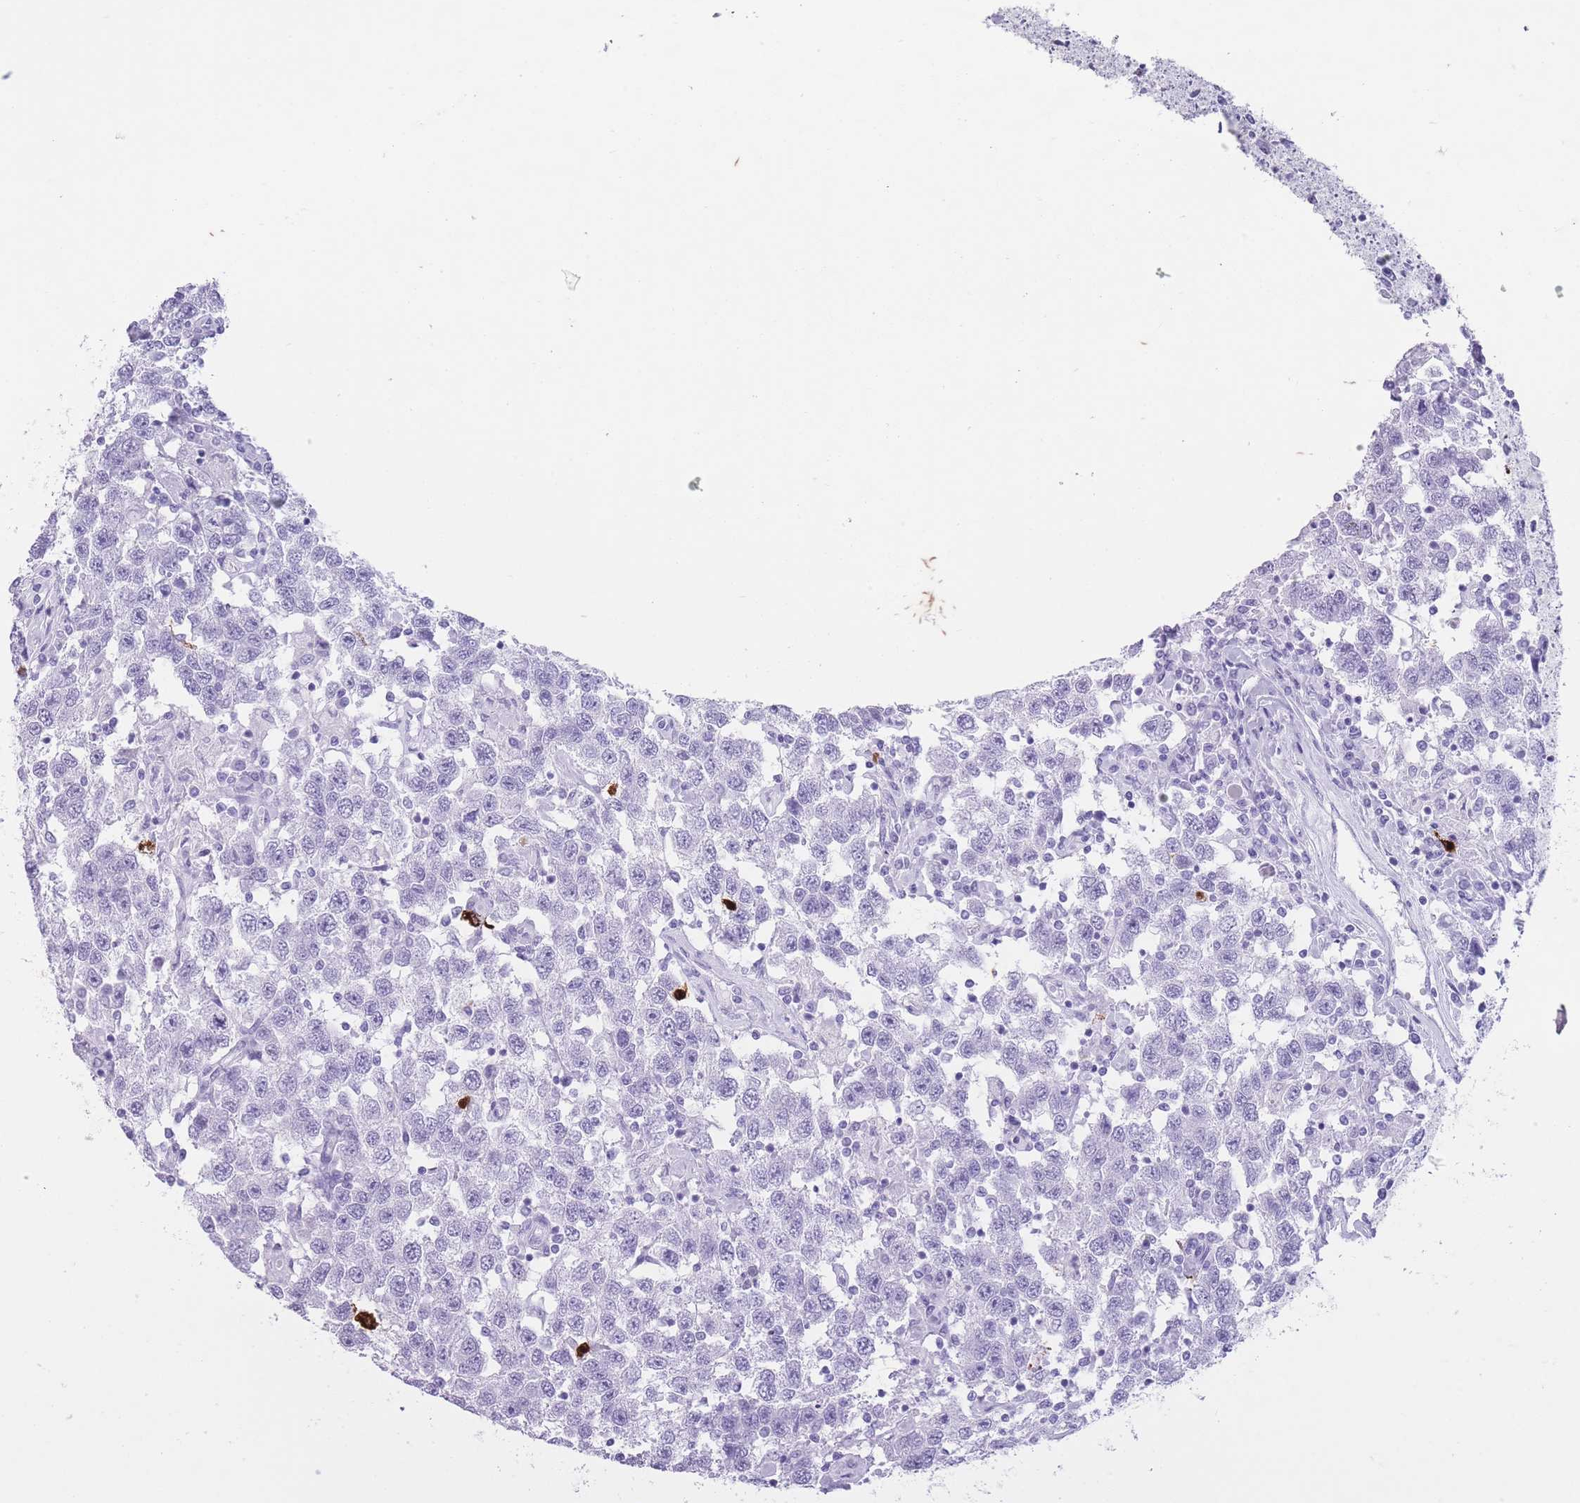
{"staining": {"intensity": "negative", "quantity": "none", "location": "none"}, "tissue": "testis cancer", "cell_type": "Tumor cells", "image_type": "cancer", "snomed": [{"axis": "morphology", "description": "Seminoma, NOS"}, {"axis": "topography", "description": "Testis"}], "caption": "Tumor cells are negative for brown protein staining in testis seminoma.", "gene": "OR4F21", "patient": {"sex": "male", "age": 41}}